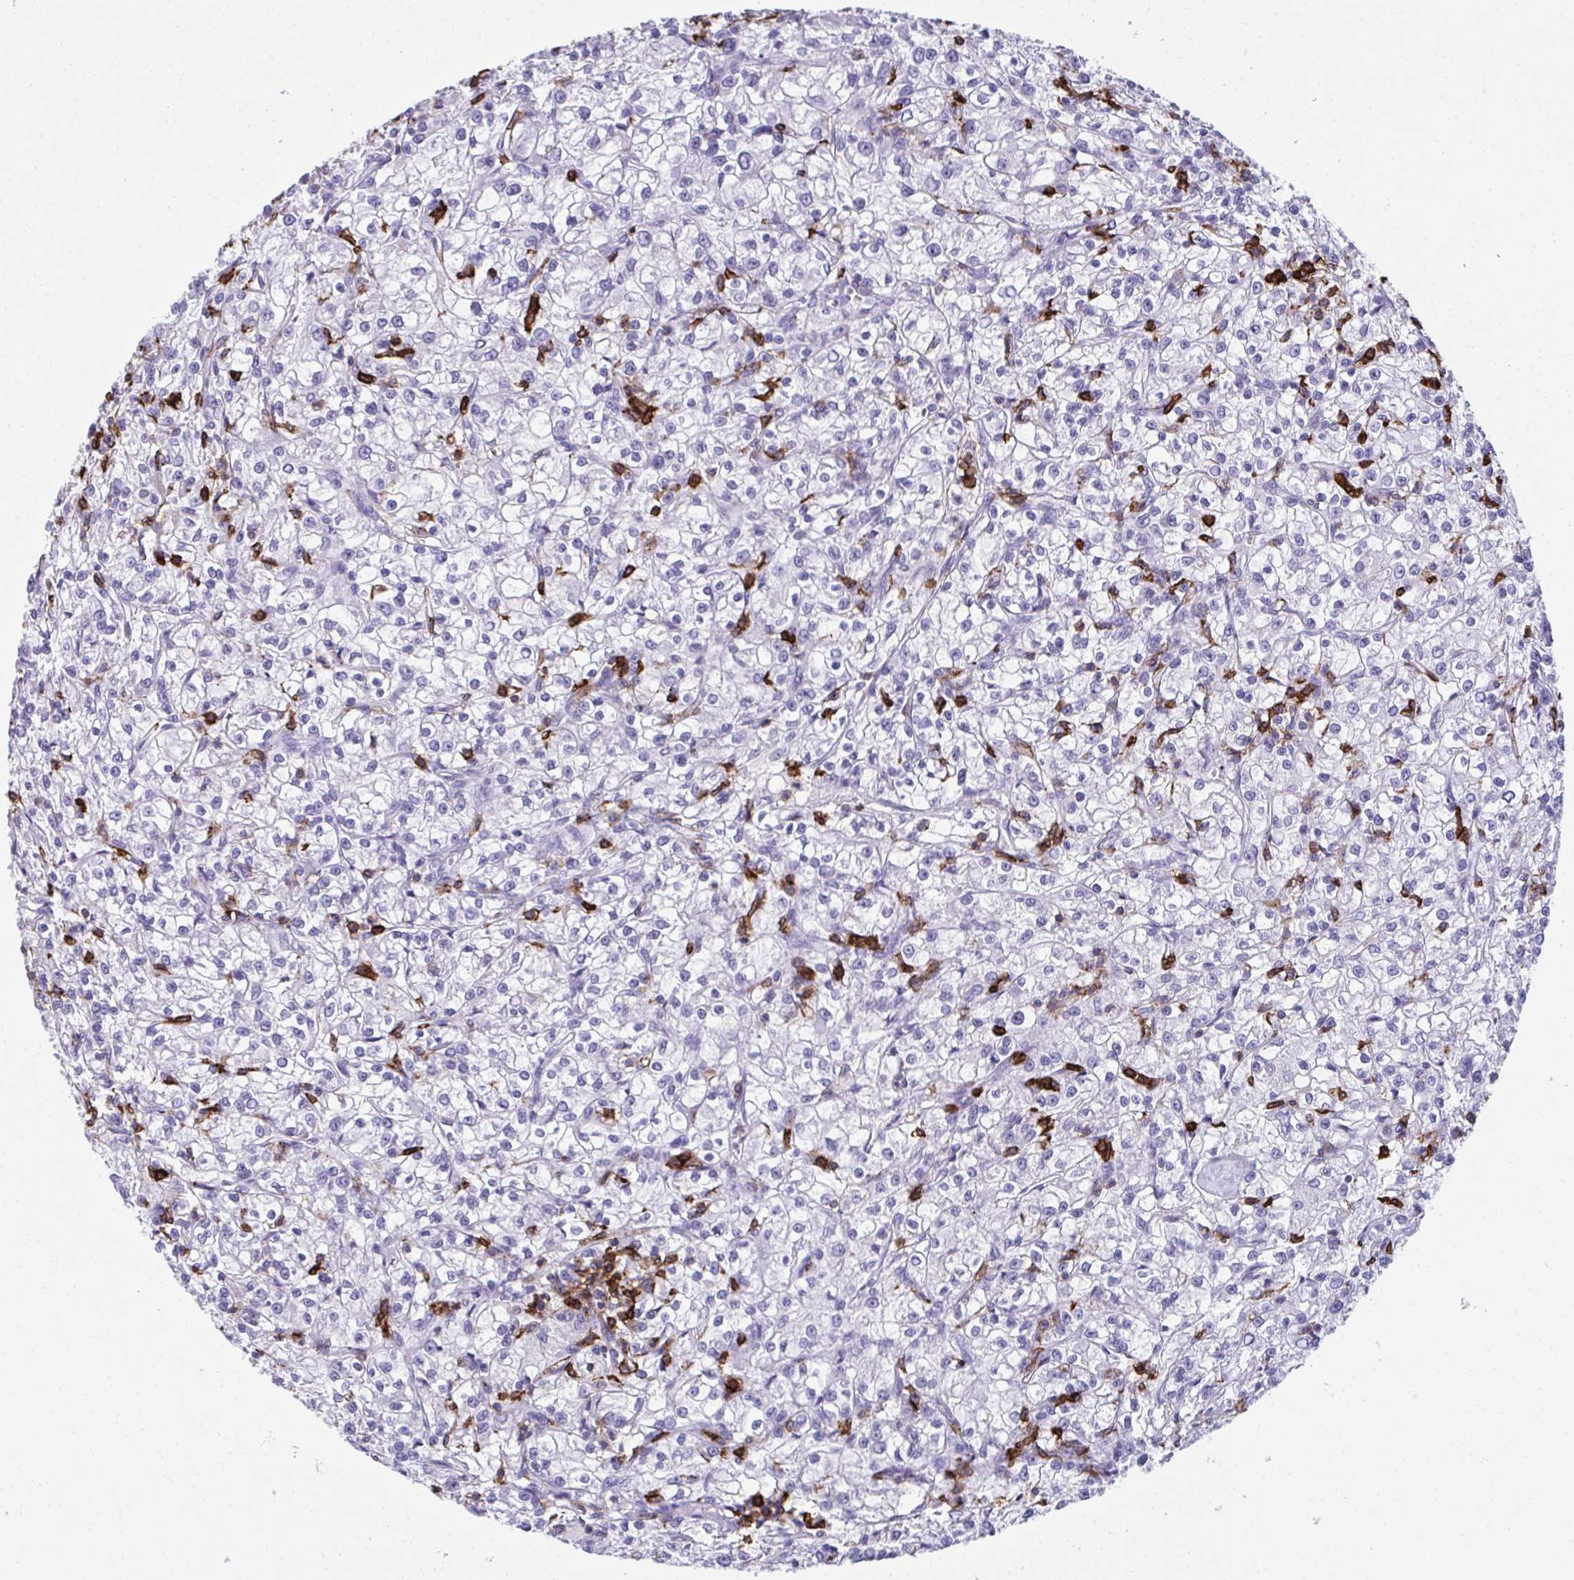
{"staining": {"intensity": "negative", "quantity": "none", "location": "none"}, "tissue": "renal cancer", "cell_type": "Tumor cells", "image_type": "cancer", "snomed": [{"axis": "morphology", "description": "Adenocarcinoma, NOS"}, {"axis": "topography", "description": "Kidney"}], "caption": "Tumor cells show no significant protein staining in renal cancer. Nuclei are stained in blue.", "gene": "SPN", "patient": {"sex": "female", "age": 59}}